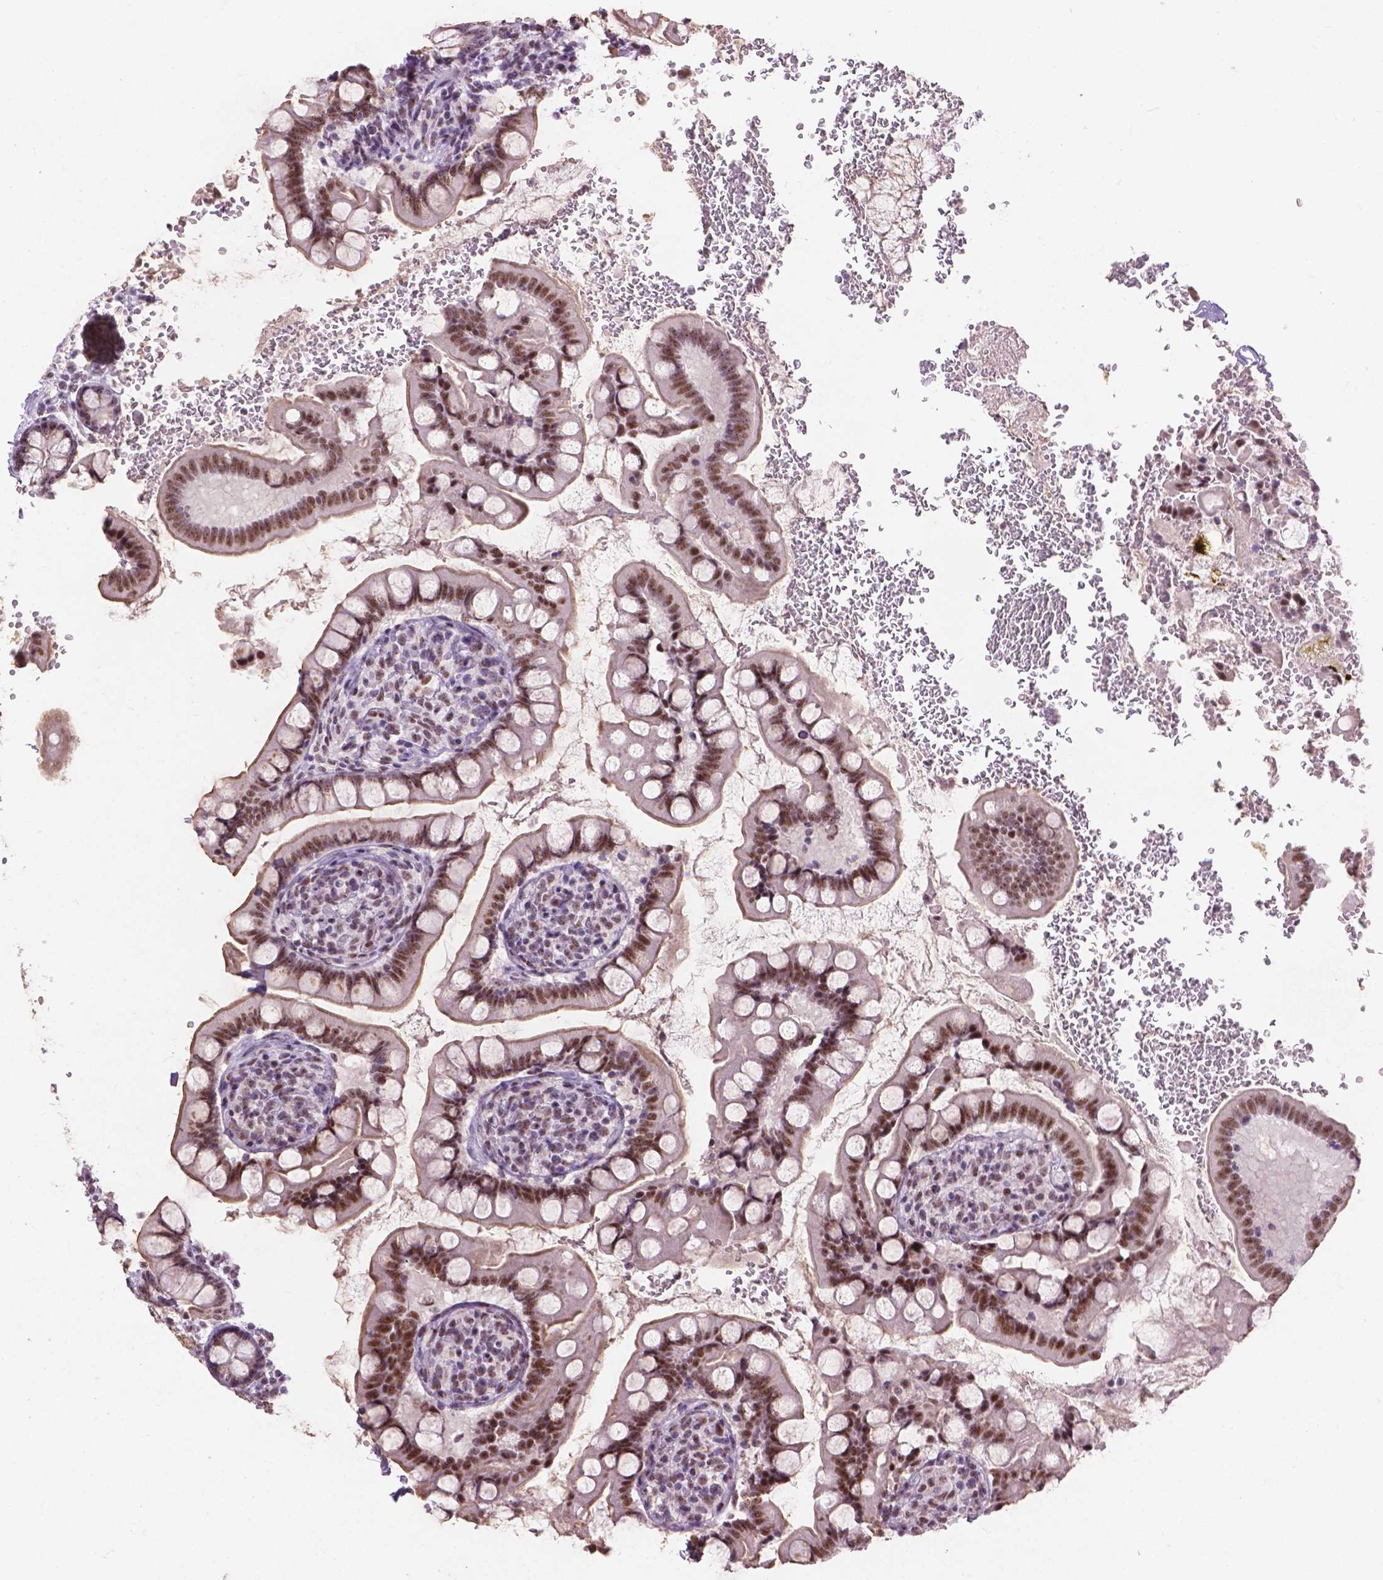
{"staining": {"intensity": "moderate", "quantity": ">75%", "location": "cytoplasmic/membranous,nuclear"}, "tissue": "small intestine", "cell_type": "Glandular cells", "image_type": "normal", "snomed": [{"axis": "morphology", "description": "Normal tissue, NOS"}, {"axis": "topography", "description": "Small intestine"}], "caption": "Immunohistochemical staining of benign human small intestine reveals moderate cytoplasmic/membranous,nuclear protein staining in about >75% of glandular cells. Nuclei are stained in blue.", "gene": "COIL", "patient": {"sex": "female", "age": 56}}